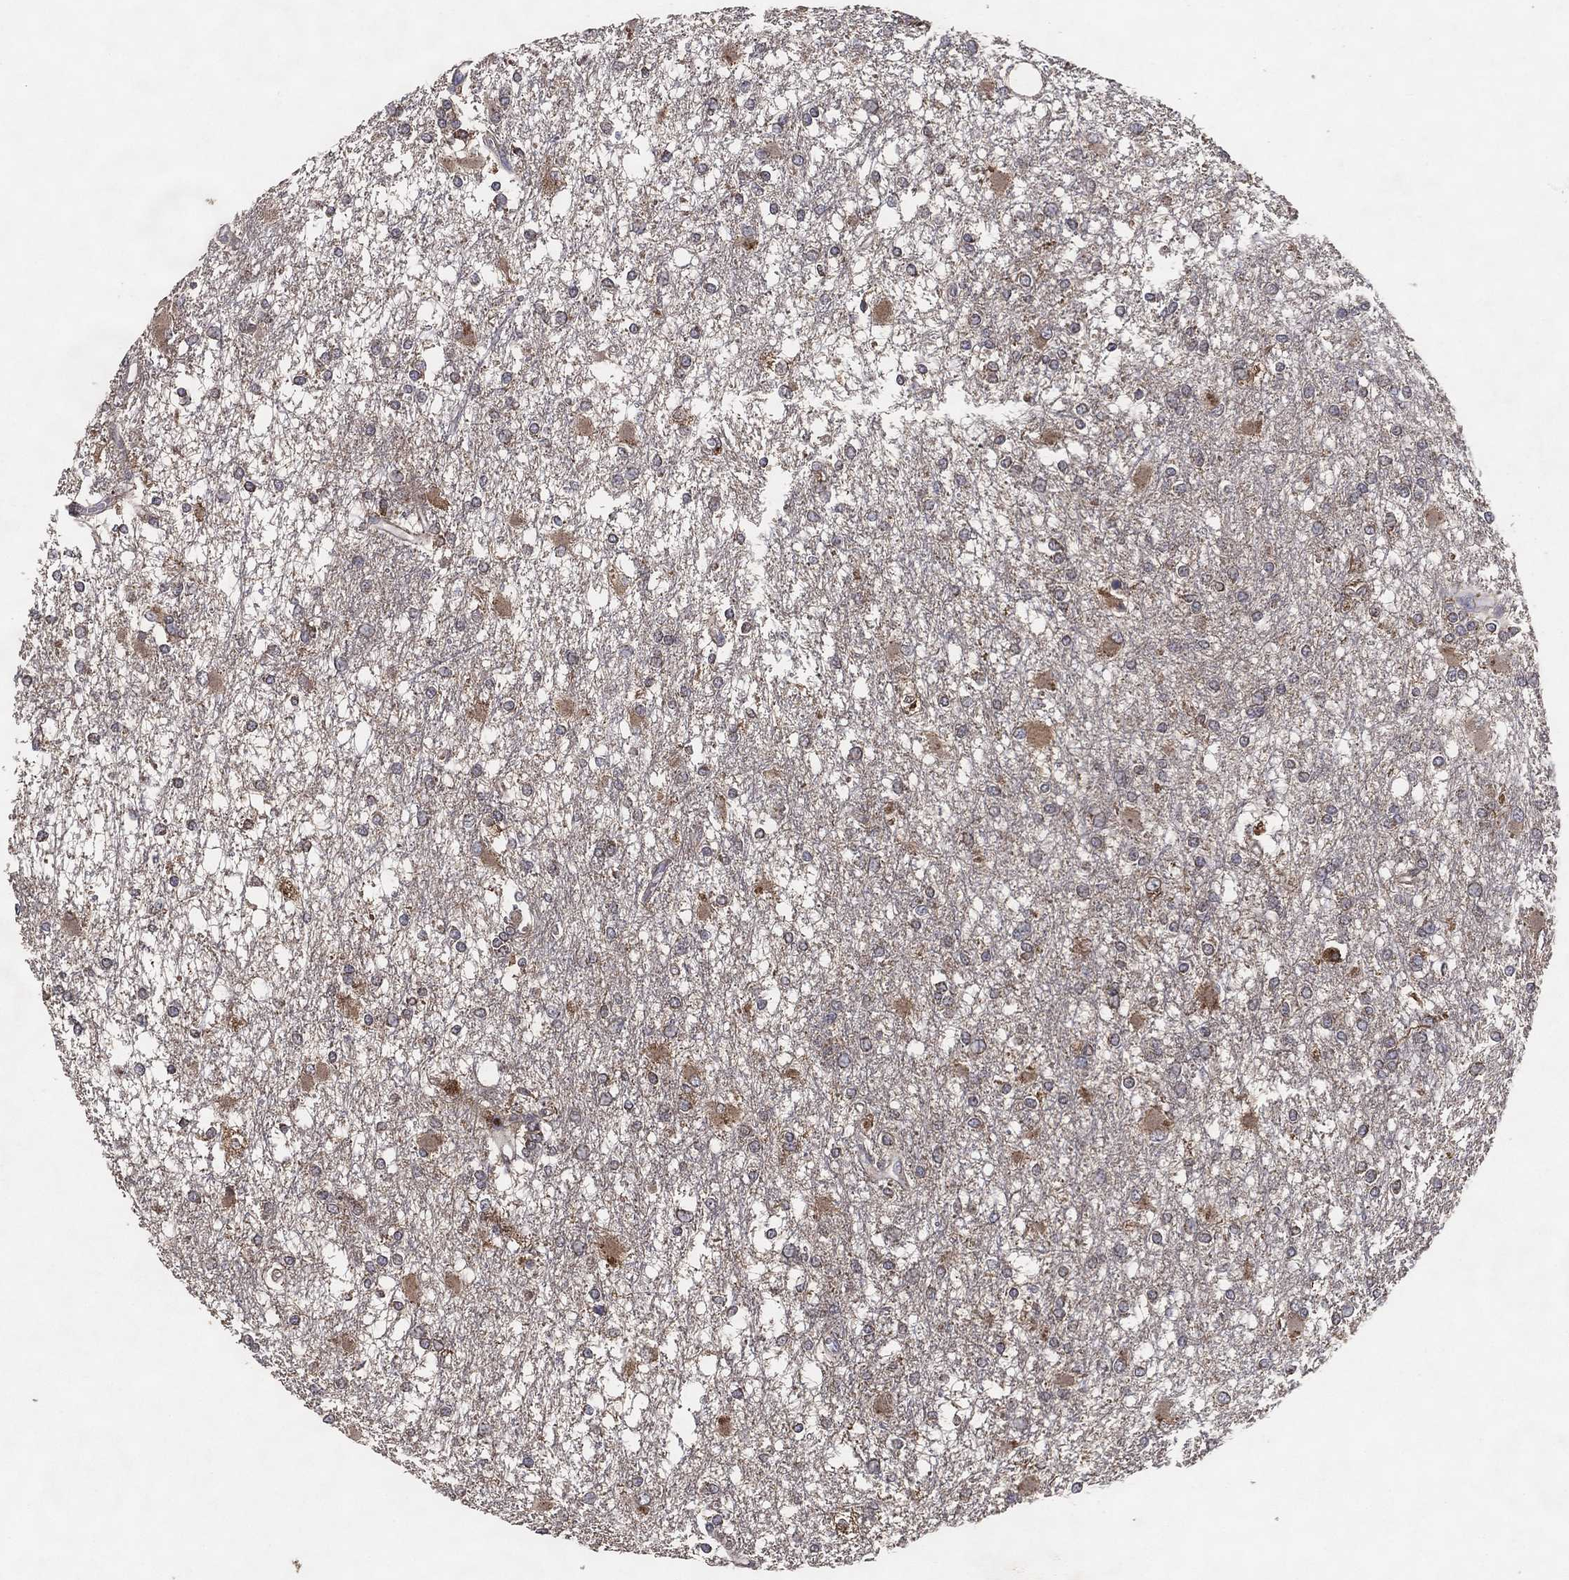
{"staining": {"intensity": "weak", "quantity": "<25%", "location": "cytoplasmic/membranous"}, "tissue": "glioma", "cell_type": "Tumor cells", "image_type": "cancer", "snomed": [{"axis": "morphology", "description": "Glioma, malignant, High grade"}, {"axis": "topography", "description": "Cerebral cortex"}], "caption": "This micrograph is of high-grade glioma (malignant) stained with immunohistochemistry (IHC) to label a protein in brown with the nuclei are counter-stained blue. There is no expression in tumor cells. (Immunohistochemistry, brightfield microscopy, high magnification).", "gene": "MT-ND1", "patient": {"sex": "male", "age": 79}}